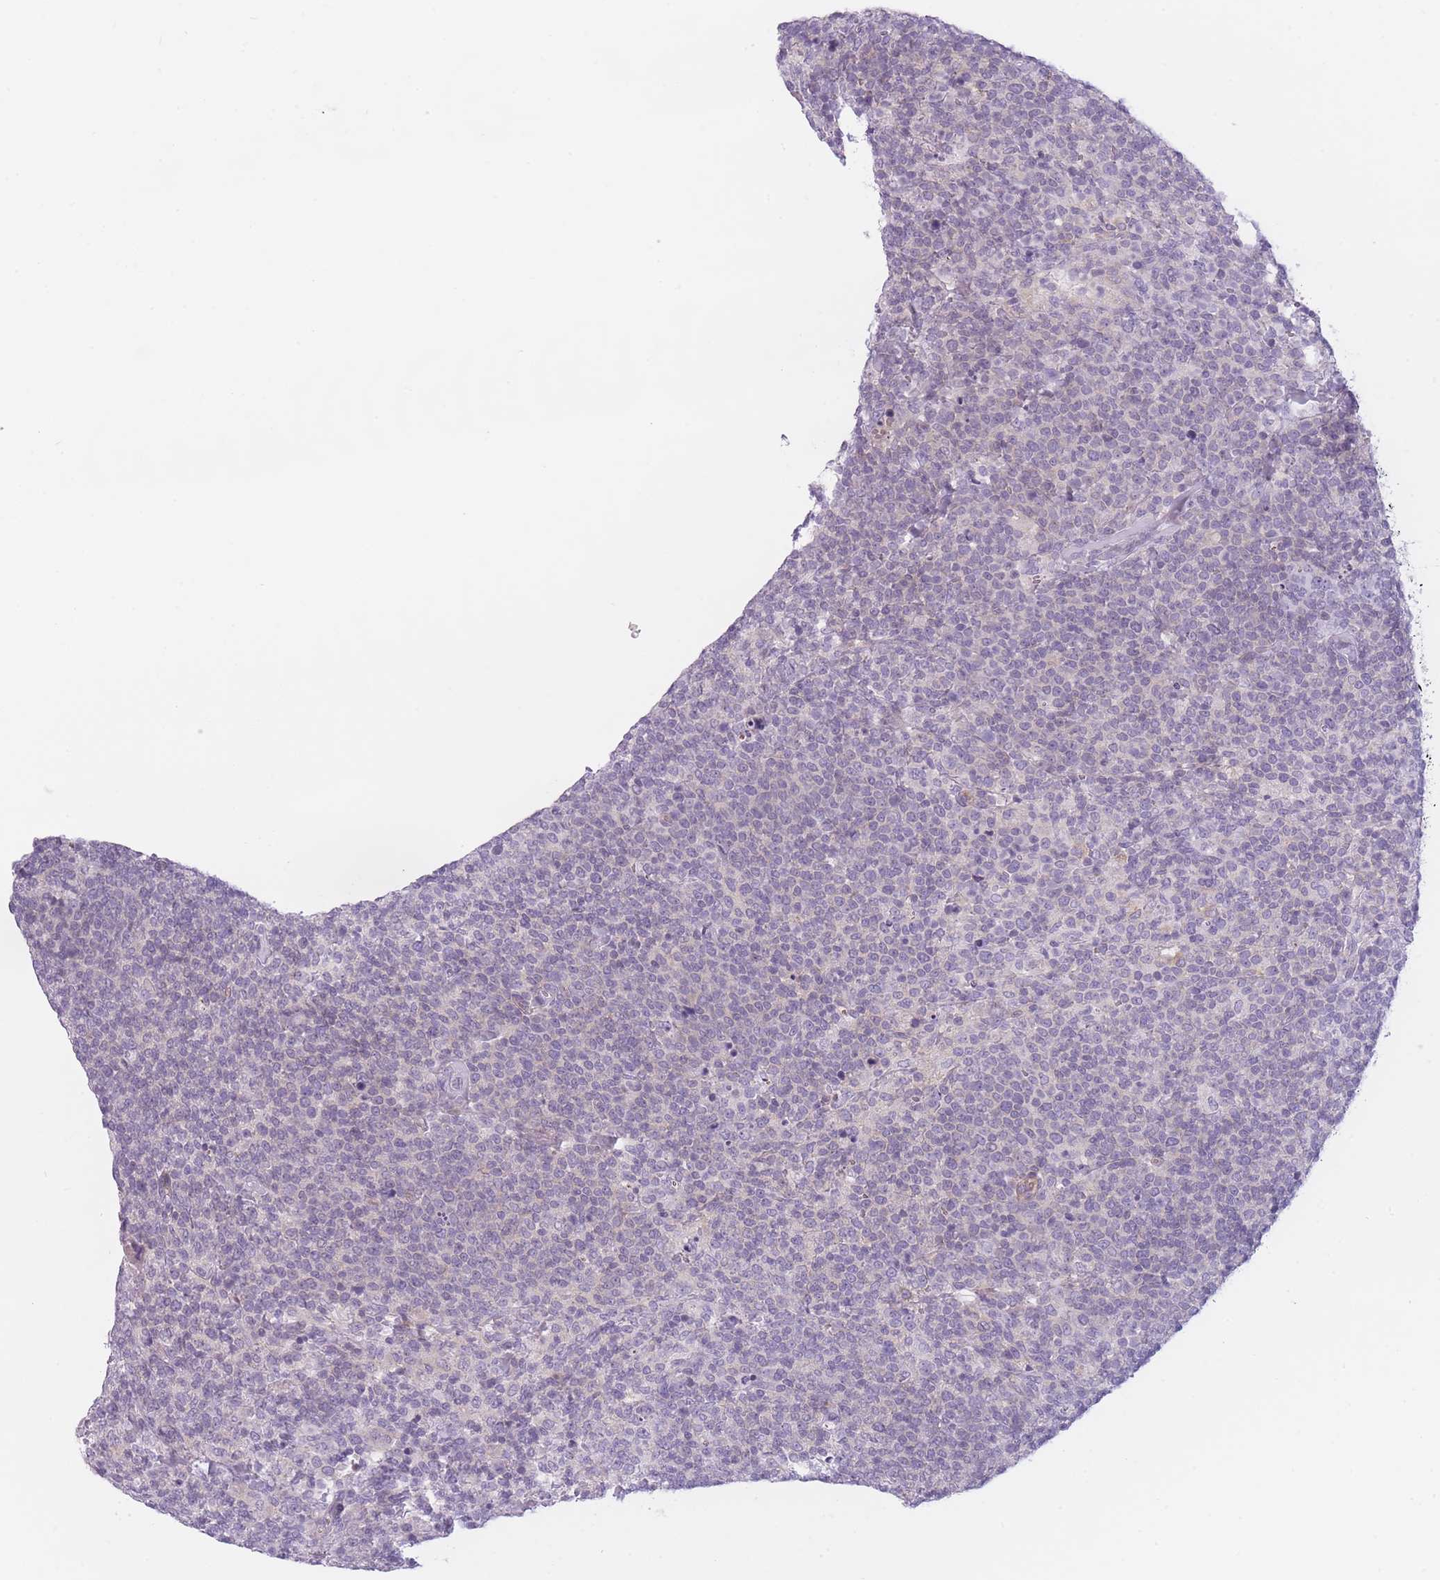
{"staining": {"intensity": "negative", "quantity": "none", "location": "none"}, "tissue": "lymphoma", "cell_type": "Tumor cells", "image_type": "cancer", "snomed": [{"axis": "morphology", "description": "Malignant lymphoma, non-Hodgkin's type, High grade"}, {"axis": "topography", "description": "Lymph node"}], "caption": "Tumor cells show no significant protein positivity in lymphoma. (IHC, brightfield microscopy, high magnification).", "gene": "GGT1", "patient": {"sex": "male", "age": 61}}